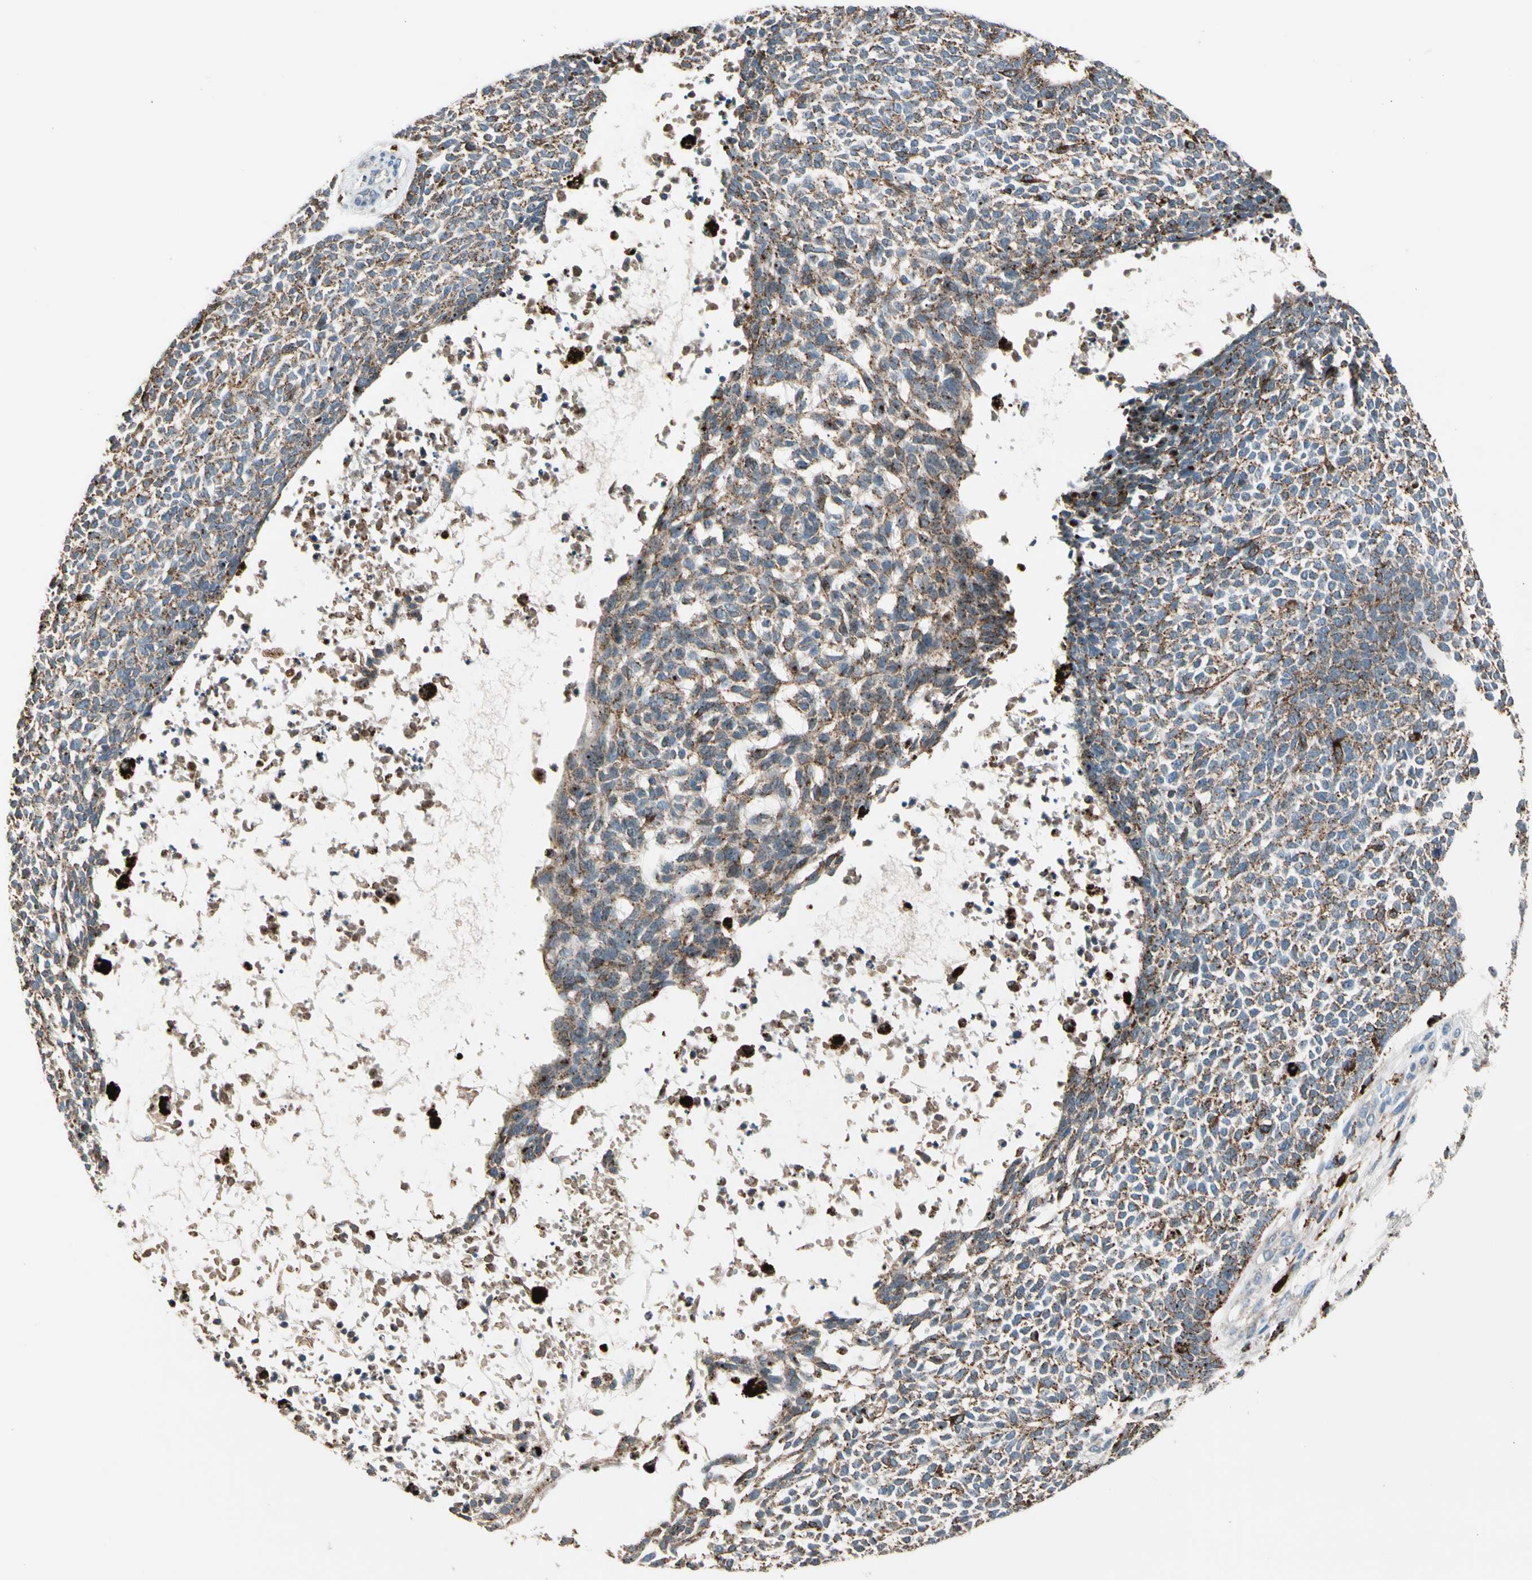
{"staining": {"intensity": "moderate", "quantity": ">75%", "location": "cytoplasmic/membranous"}, "tissue": "skin cancer", "cell_type": "Tumor cells", "image_type": "cancer", "snomed": [{"axis": "morphology", "description": "Basal cell carcinoma"}, {"axis": "topography", "description": "Skin"}], "caption": "Immunohistochemistry (IHC) photomicrograph of neoplastic tissue: basal cell carcinoma (skin) stained using IHC shows medium levels of moderate protein expression localized specifically in the cytoplasmic/membranous of tumor cells, appearing as a cytoplasmic/membranous brown color.", "gene": "GM2A", "patient": {"sex": "female", "age": 84}}